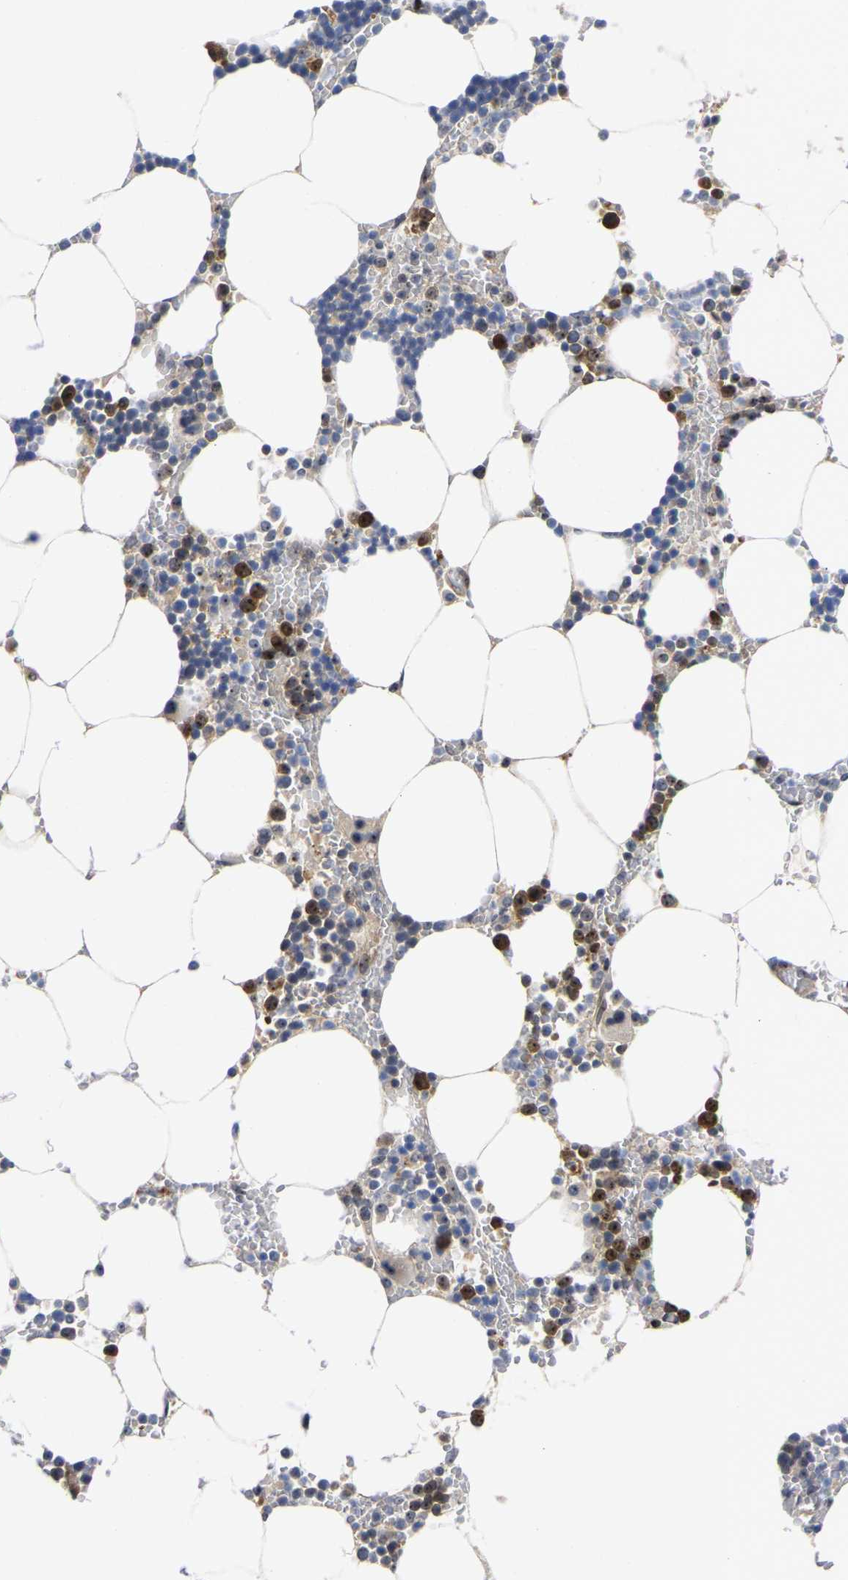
{"staining": {"intensity": "negative", "quantity": "none", "location": "none"}, "tissue": "bone marrow", "cell_type": "Hematopoietic cells", "image_type": "normal", "snomed": [{"axis": "morphology", "description": "Normal tissue, NOS"}, {"axis": "topography", "description": "Bone marrow"}], "caption": "There is no significant positivity in hematopoietic cells of bone marrow. (DAB IHC with hematoxylin counter stain).", "gene": "NLE1", "patient": {"sex": "male", "age": 70}}